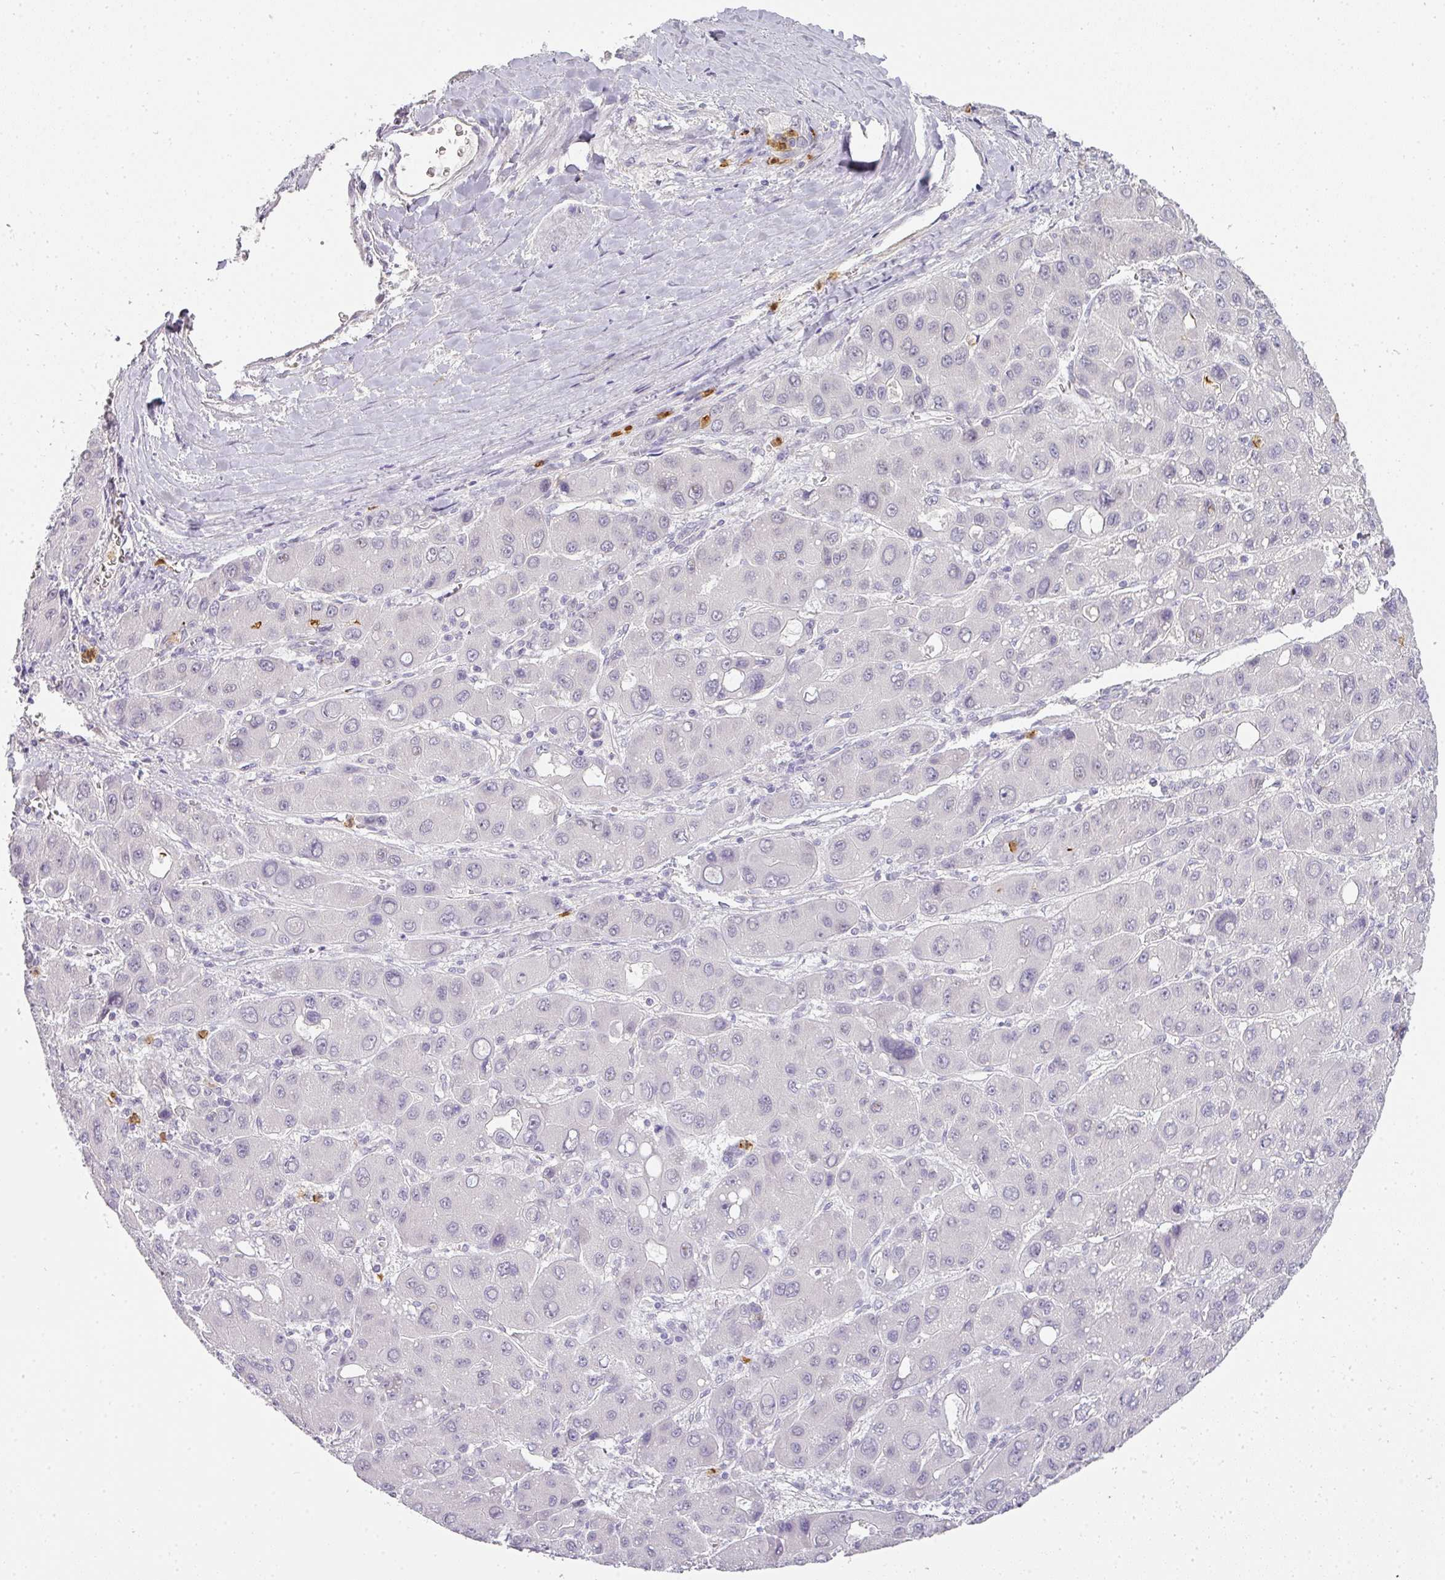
{"staining": {"intensity": "negative", "quantity": "none", "location": "none"}, "tissue": "liver cancer", "cell_type": "Tumor cells", "image_type": "cancer", "snomed": [{"axis": "morphology", "description": "Carcinoma, Hepatocellular, NOS"}, {"axis": "topography", "description": "Liver"}], "caption": "A high-resolution image shows IHC staining of hepatocellular carcinoma (liver), which reveals no significant staining in tumor cells. Brightfield microscopy of immunohistochemistry (IHC) stained with DAB (3,3'-diaminobenzidine) (brown) and hematoxylin (blue), captured at high magnification.", "gene": "HHEX", "patient": {"sex": "male", "age": 55}}